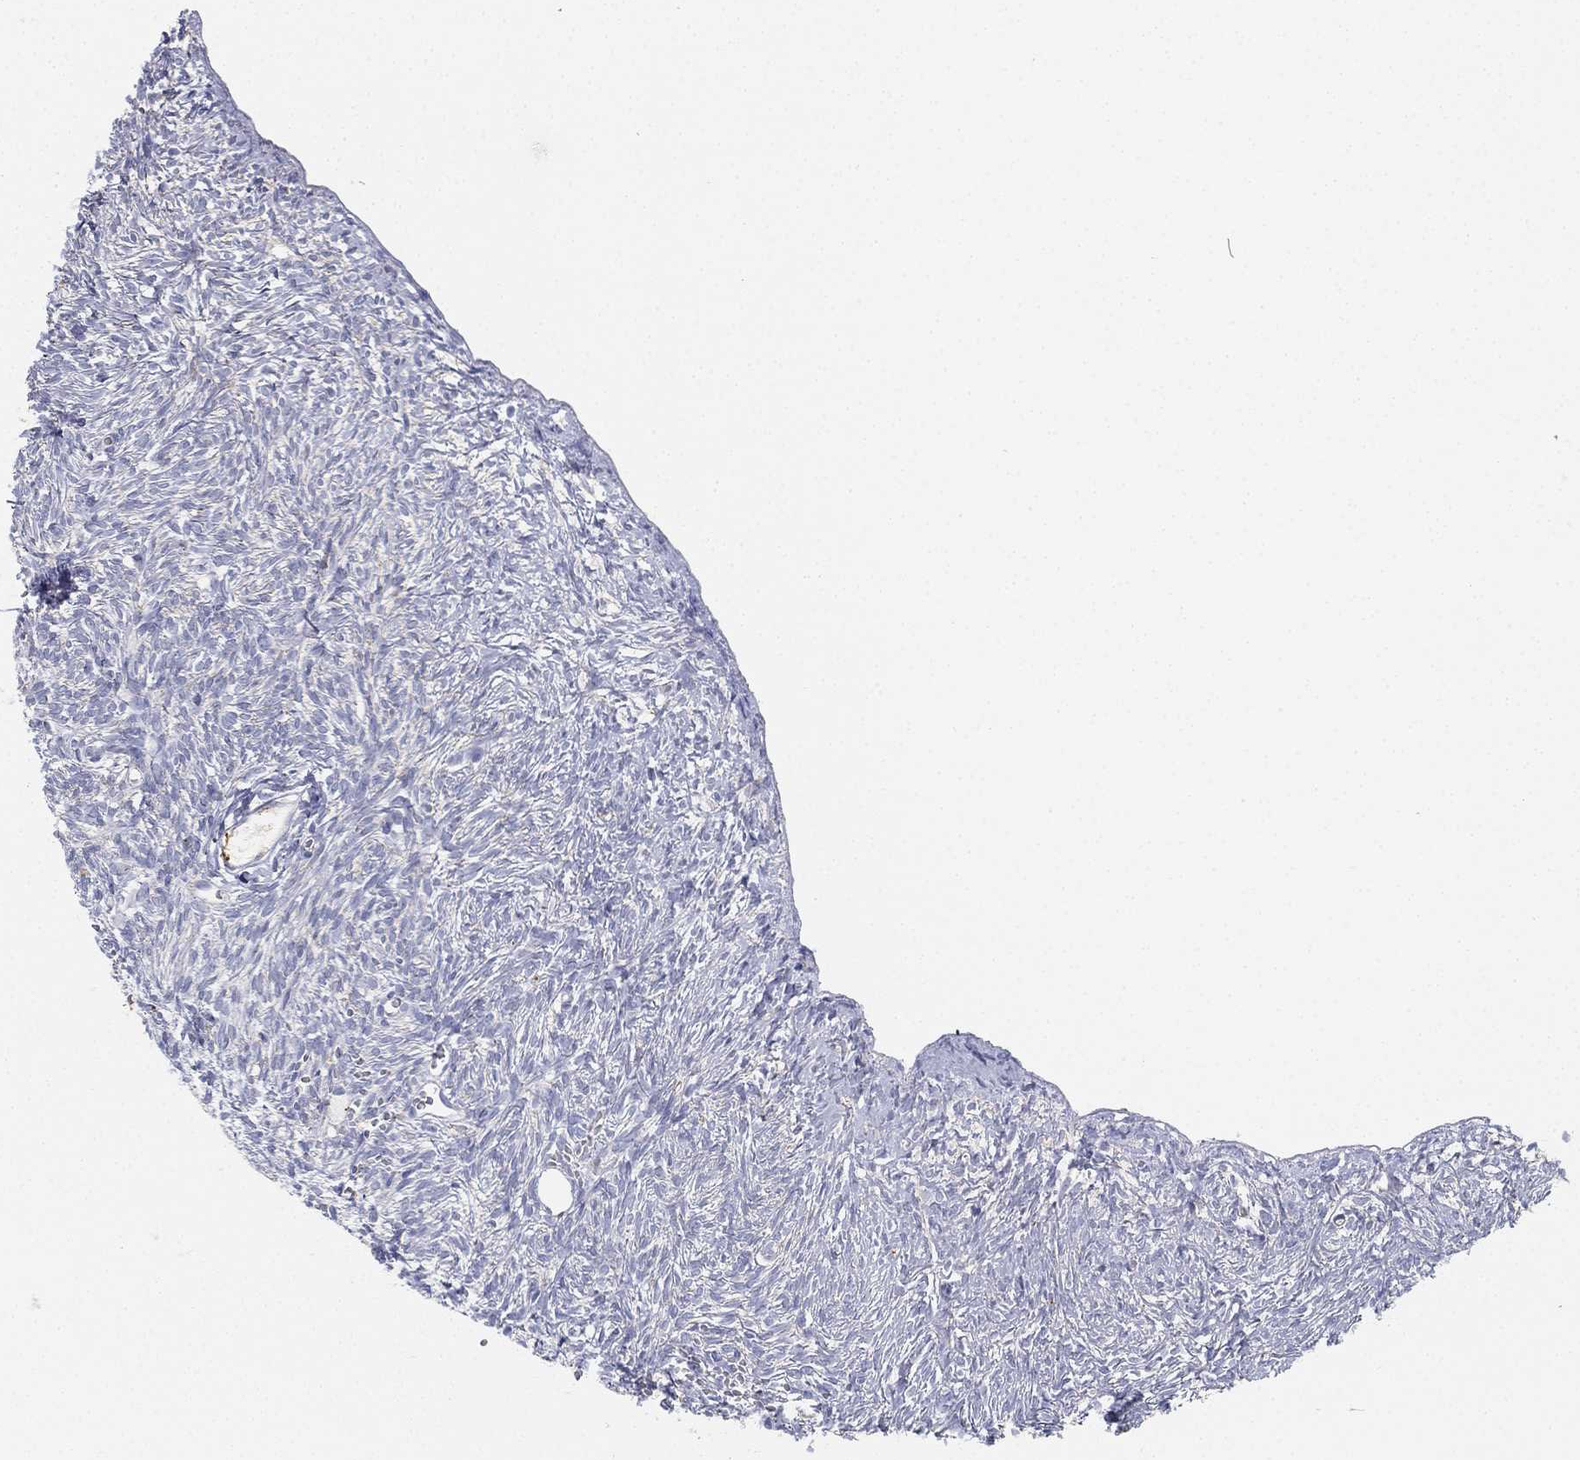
{"staining": {"intensity": "negative", "quantity": "none", "location": "none"}, "tissue": "ovary", "cell_type": "Follicle cells", "image_type": "normal", "snomed": [{"axis": "morphology", "description": "Normal tissue, NOS"}, {"axis": "topography", "description": "Ovary"}], "caption": "IHC image of normal human ovary stained for a protein (brown), which reveals no expression in follicle cells.", "gene": "NPC2", "patient": {"sex": "female", "age": 43}}